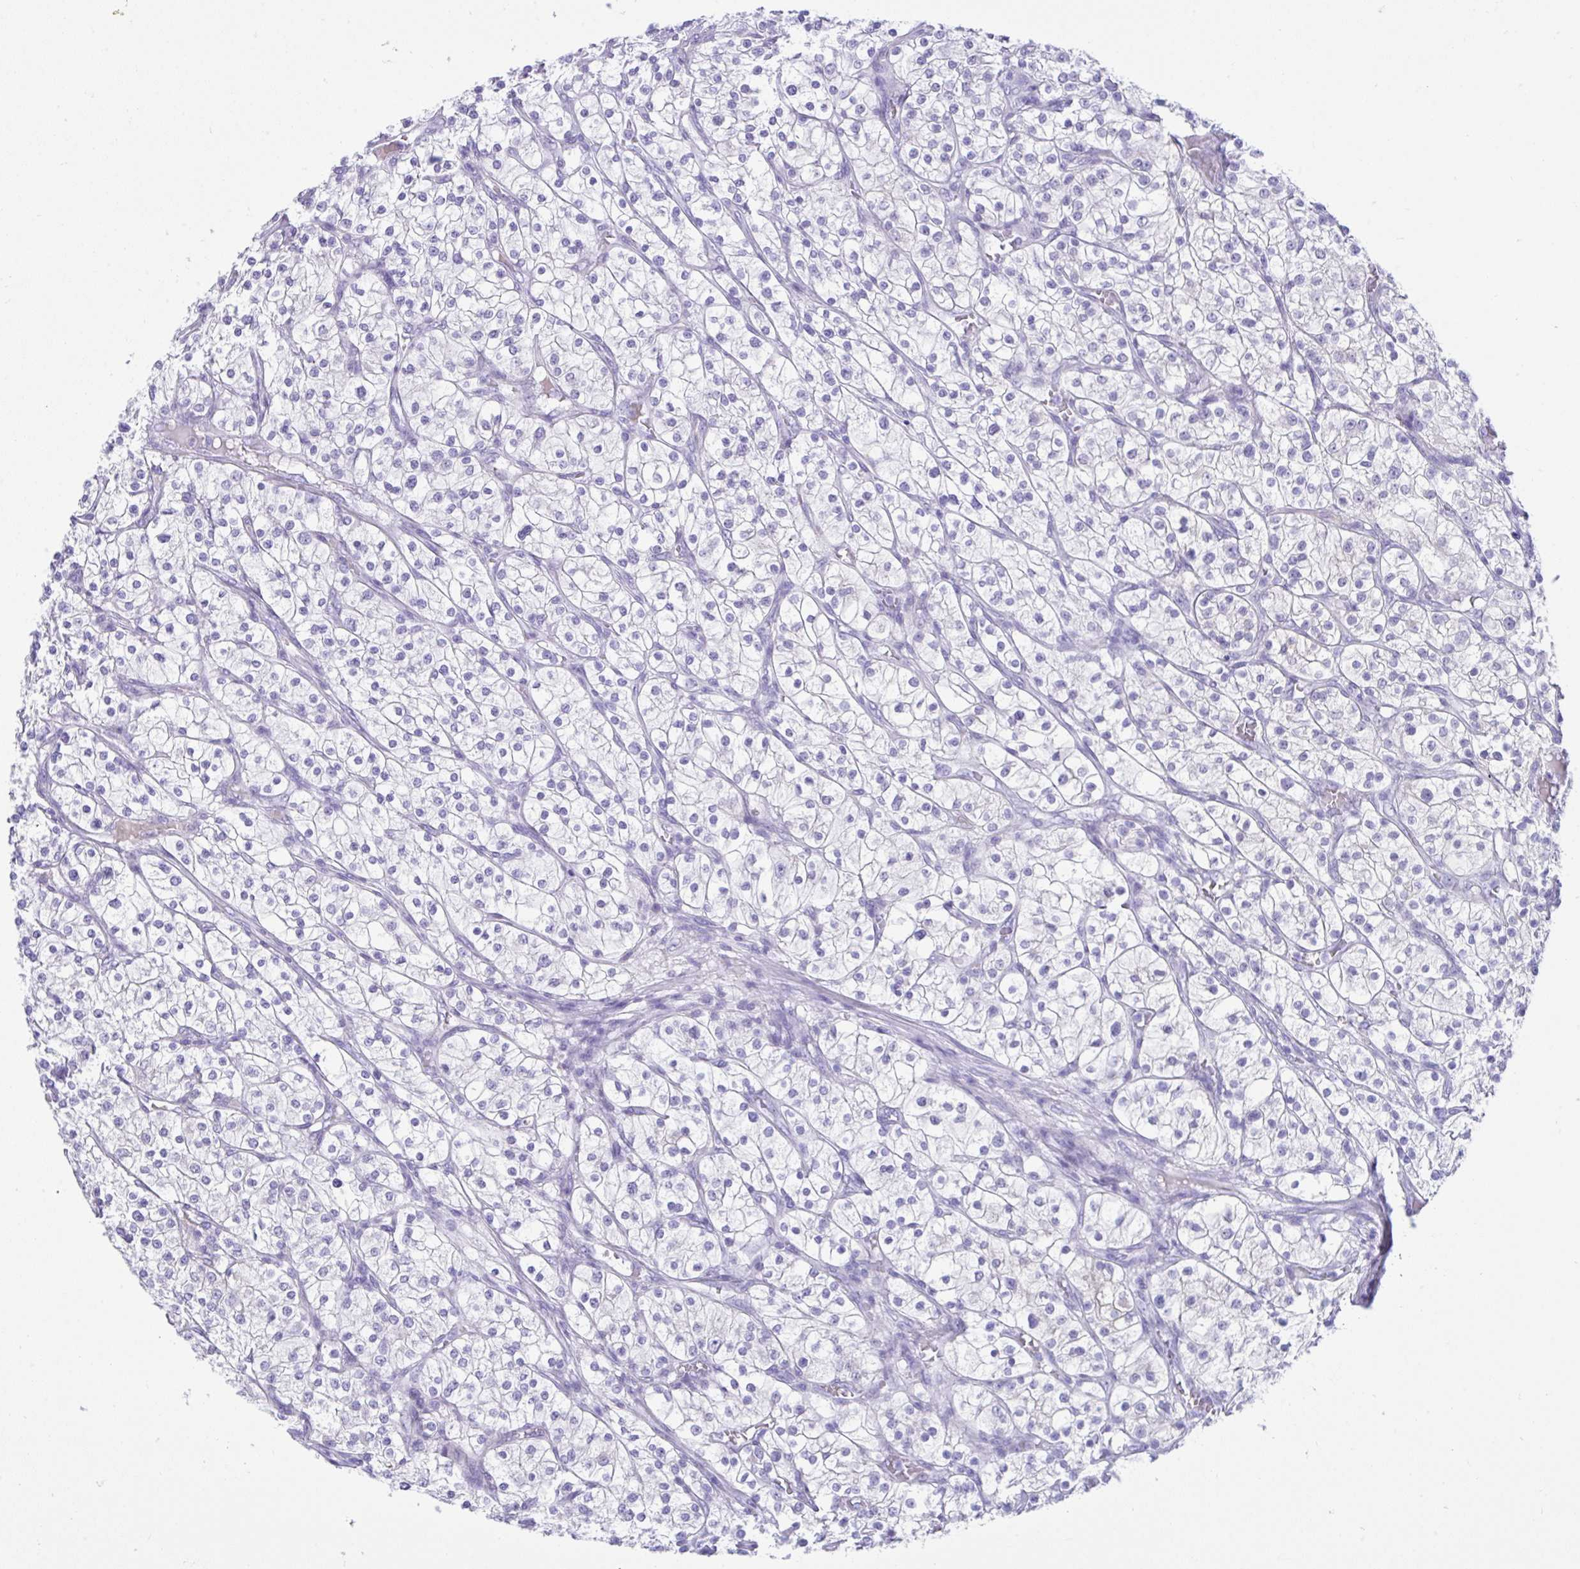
{"staining": {"intensity": "negative", "quantity": "none", "location": "none"}, "tissue": "renal cancer", "cell_type": "Tumor cells", "image_type": "cancer", "snomed": [{"axis": "morphology", "description": "Adenocarcinoma, NOS"}, {"axis": "topography", "description": "Kidney"}], "caption": "Immunohistochemical staining of adenocarcinoma (renal) reveals no significant expression in tumor cells.", "gene": "PSCA", "patient": {"sex": "male", "age": 80}}